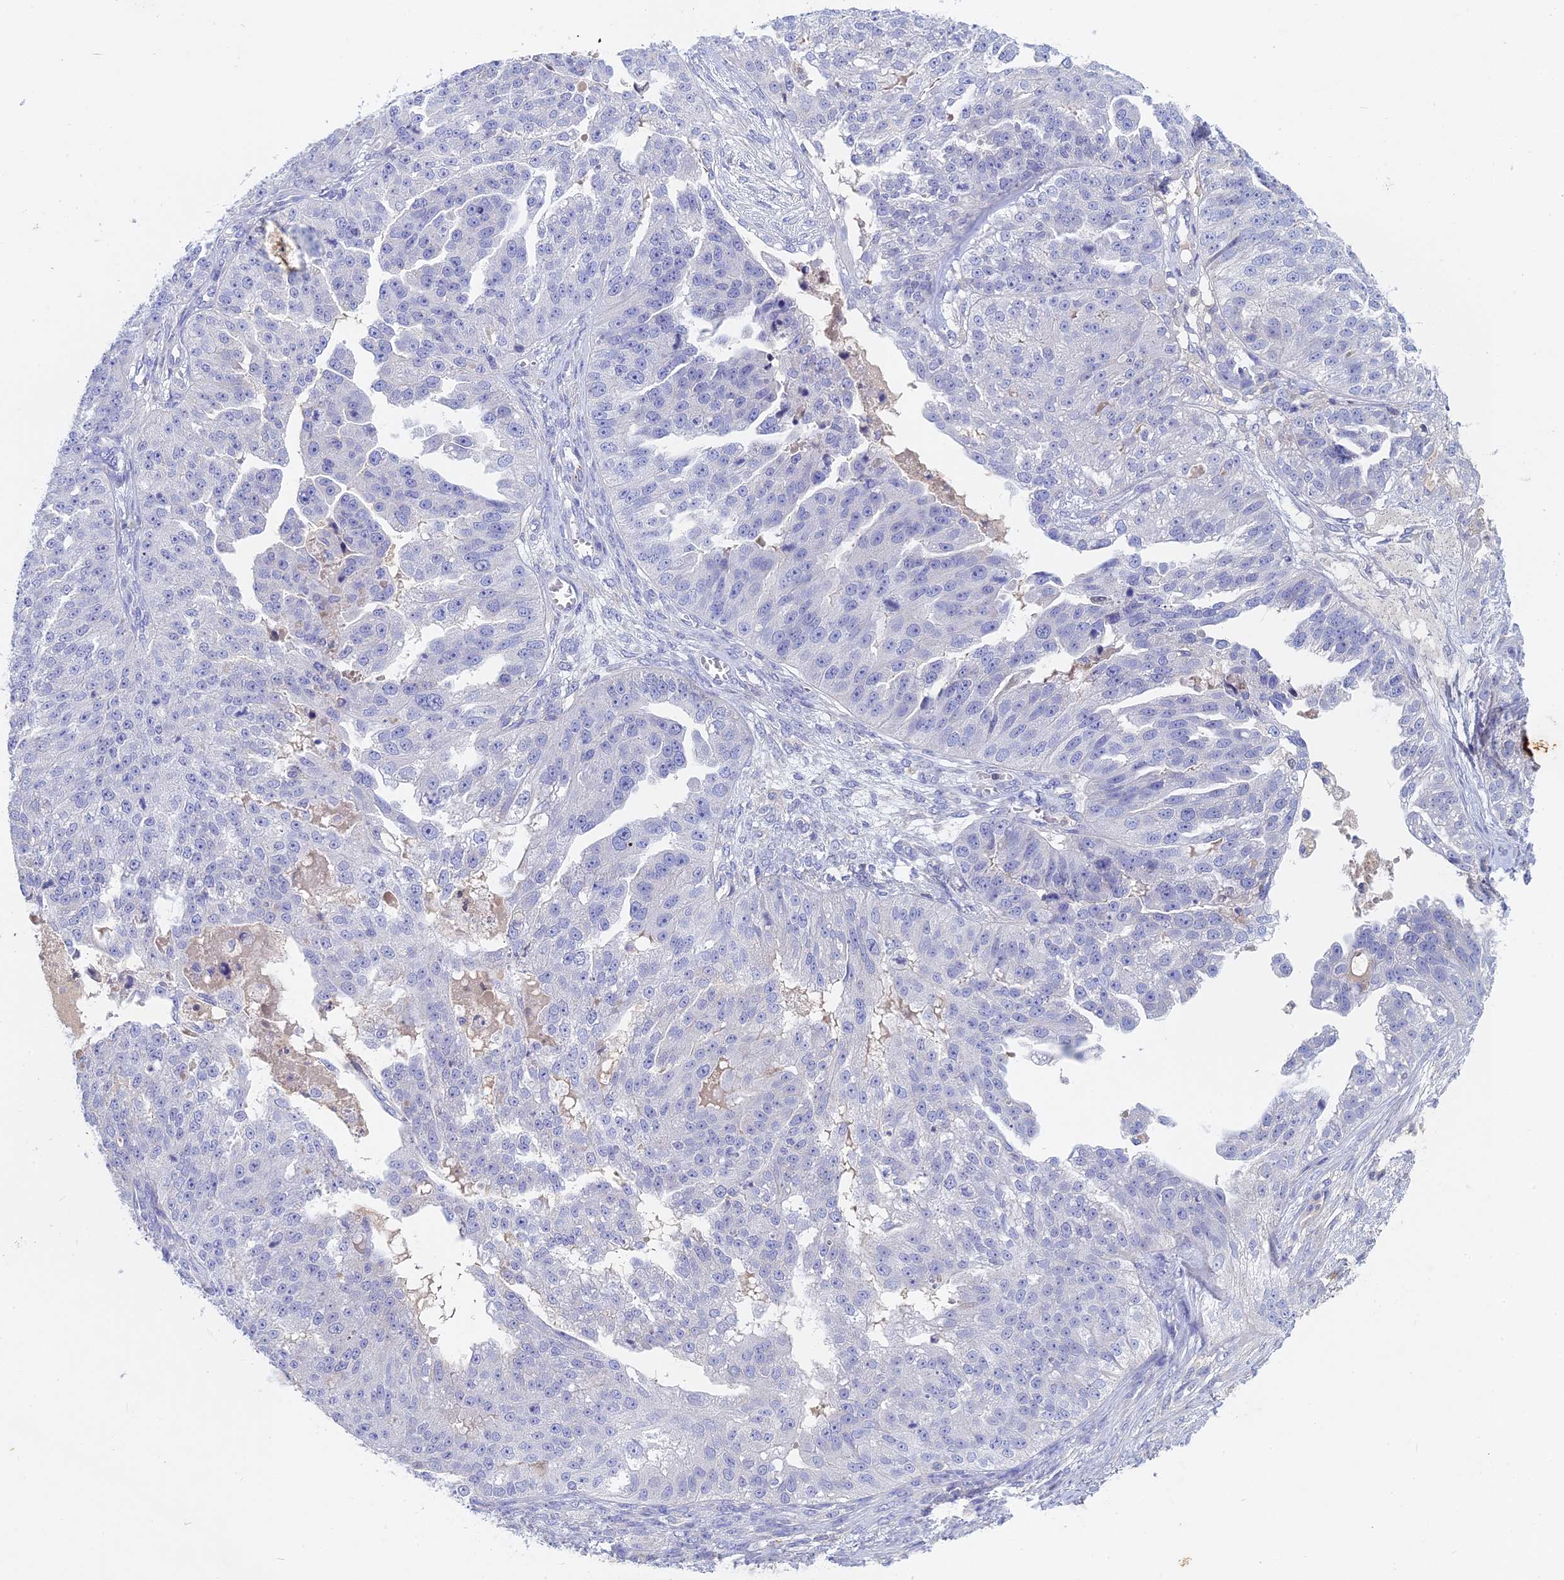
{"staining": {"intensity": "negative", "quantity": "none", "location": "none"}, "tissue": "ovarian cancer", "cell_type": "Tumor cells", "image_type": "cancer", "snomed": [{"axis": "morphology", "description": "Cystadenocarcinoma, serous, NOS"}, {"axis": "topography", "description": "Ovary"}], "caption": "Tumor cells are negative for protein expression in human ovarian serous cystadenocarcinoma.", "gene": "ACP7", "patient": {"sex": "female", "age": 58}}